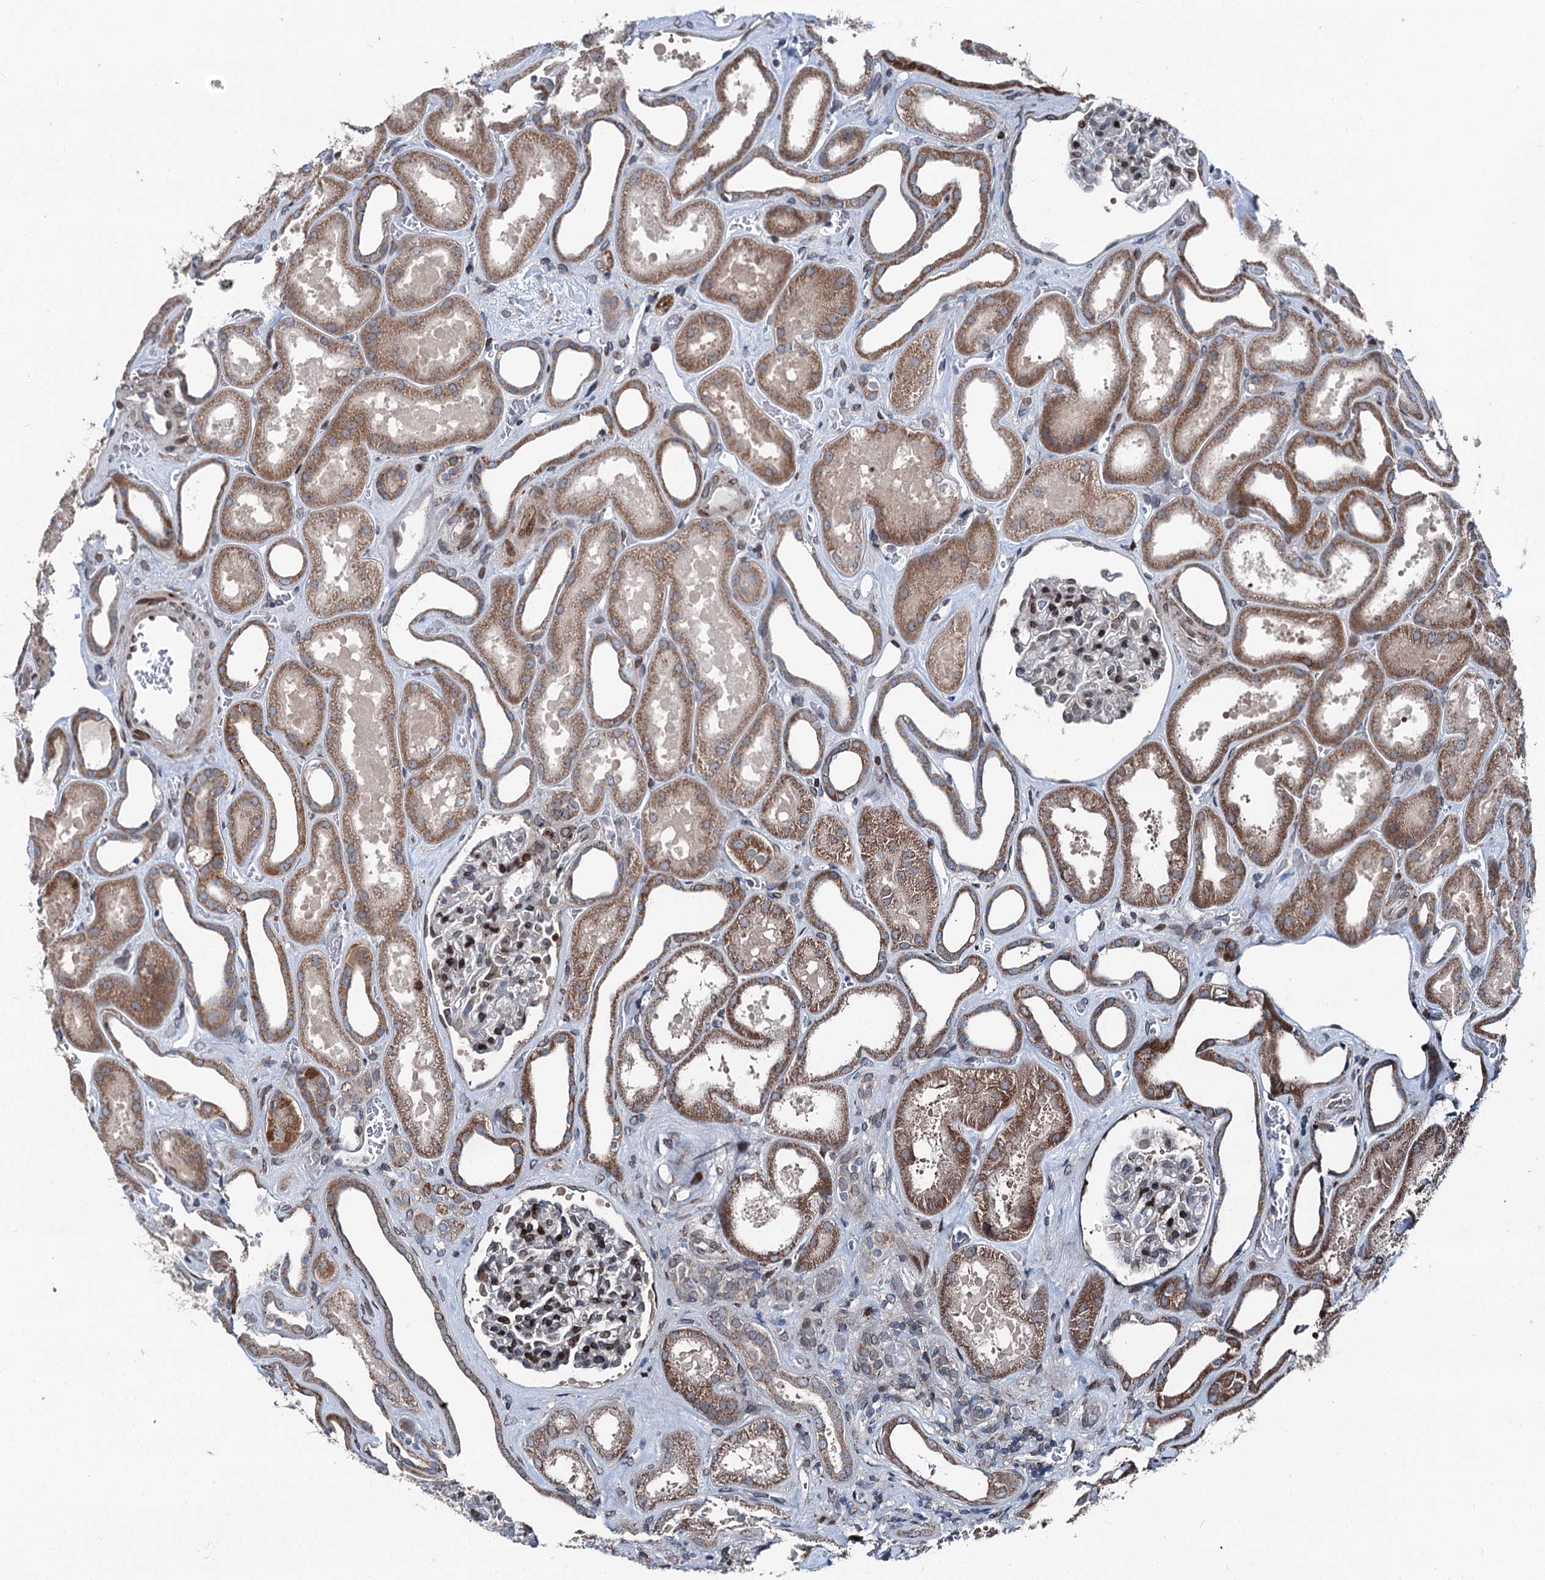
{"staining": {"intensity": "moderate", "quantity": "25%-75%", "location": "nuclear"}, "tissue": "kidney", "cell_type": "Cells in glomeruli", "image_type": "normal", "snomed": [{"axis": "morphology", "description": "Normal tissue, NOS"}, {"axis": "morphology", "description": "Adenocarcinoma, NOS"}, {"axis": "topography", "description": "Kidney"}], "caption": "Protein staining by immunohistochemistry (IHC) reveals moderate nuclear expression in approximately 25%-75% of cells in glomeruli in unremarkable kidney.", "gene": "MRPL14", "patient": {"sex": "female", "age": 68}}